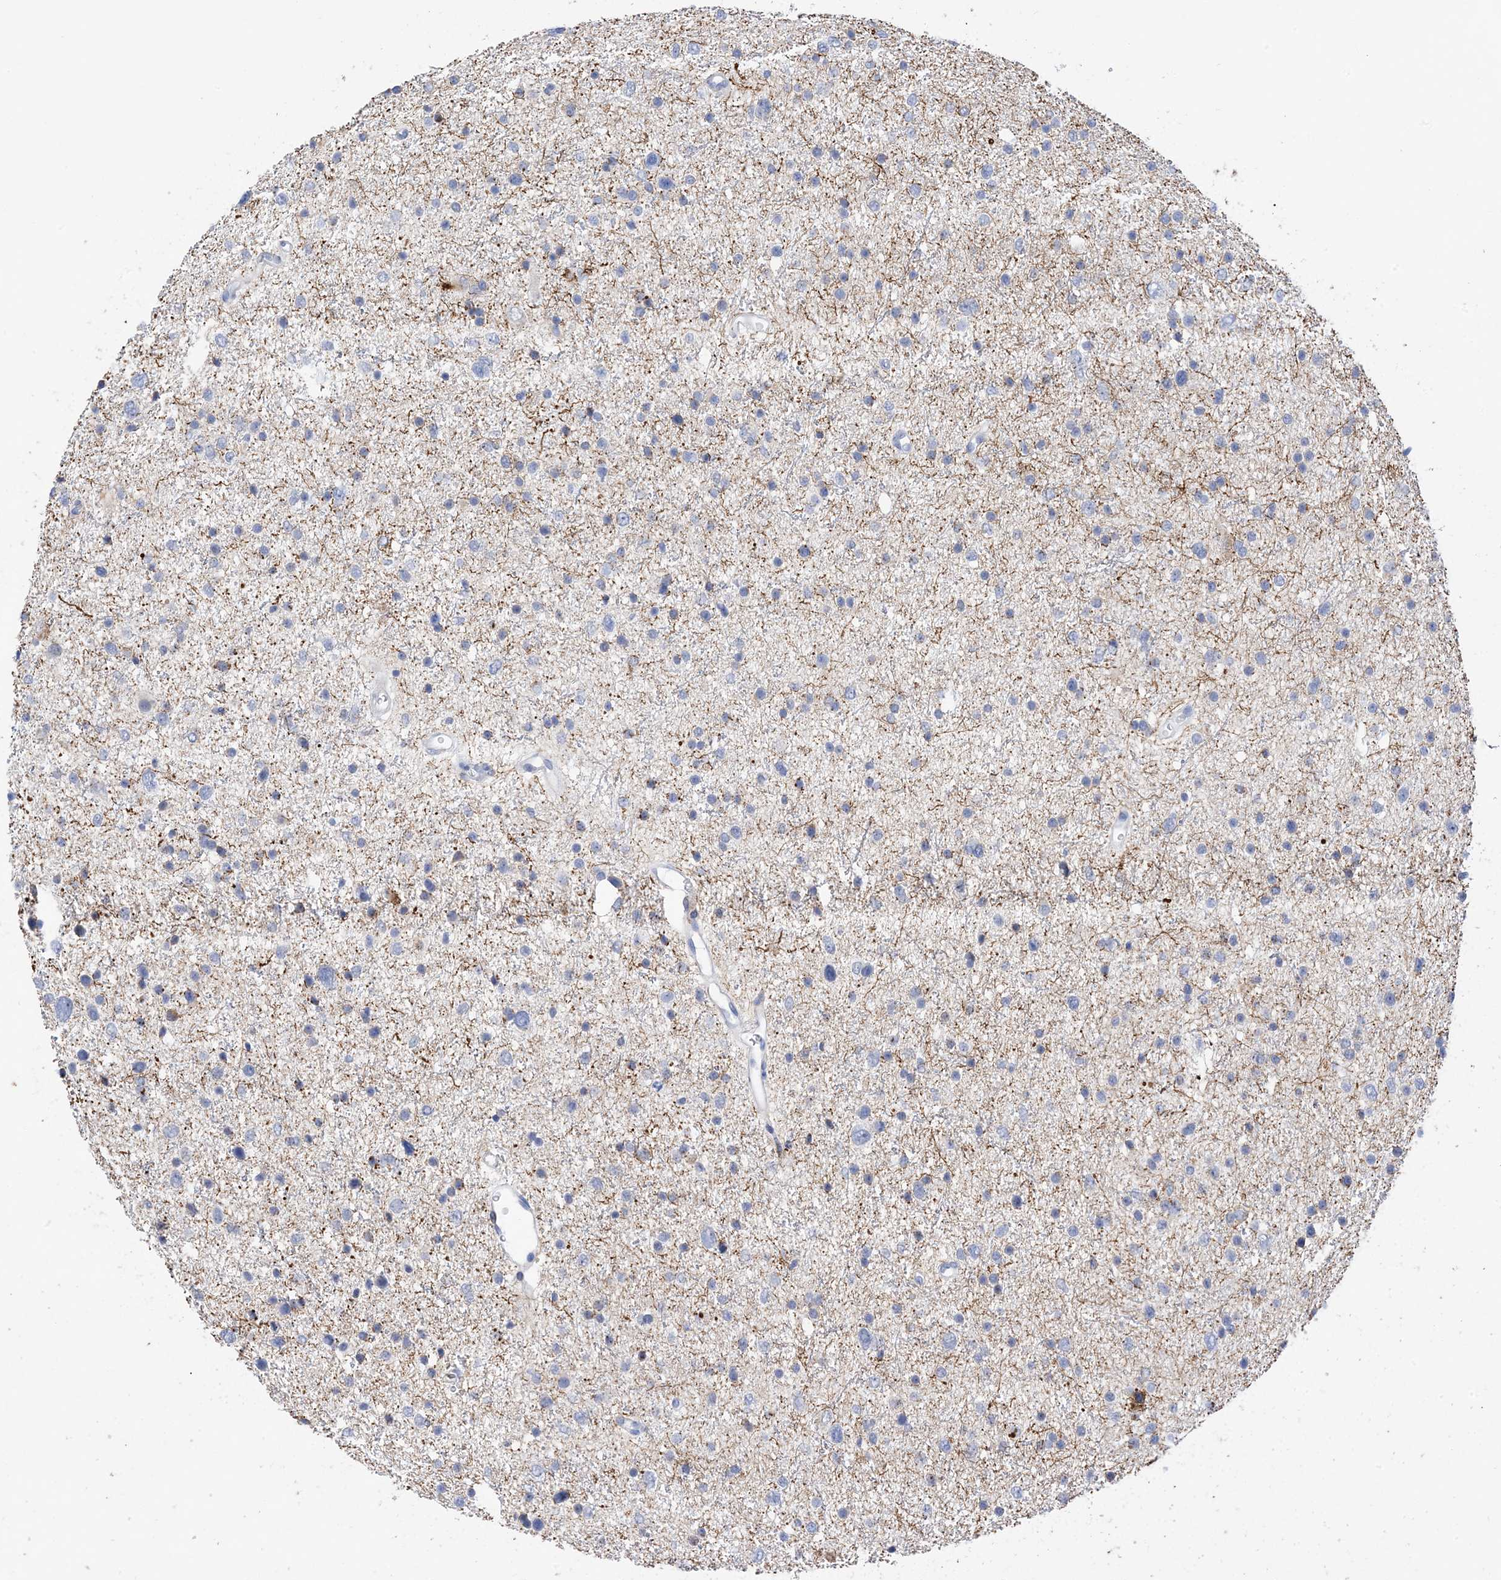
{"staining": {"intensity": "negative", "quantity": "none", "location": "none"}, "tissue": "glioma", "cell_type": "Tumor cells", "image_type": "cancer", "snomed": [{"axis": "morphology", "description": "Glioma, malignant, Low grade"}, {"axis": "topography", "description": "Brain"}], "caption": "This photomicrograph is of malignant low-grade glioma stained with IHC to label a protein in brown with the nuclei are counter-stained blue. There is no positivity in tumor cells. (DAB immunohistochemistry (IHC) visualized using brightfield microscopy, high magnification).", "gene": "PLK4", "patient": {"sex": "female", "age": 37}}